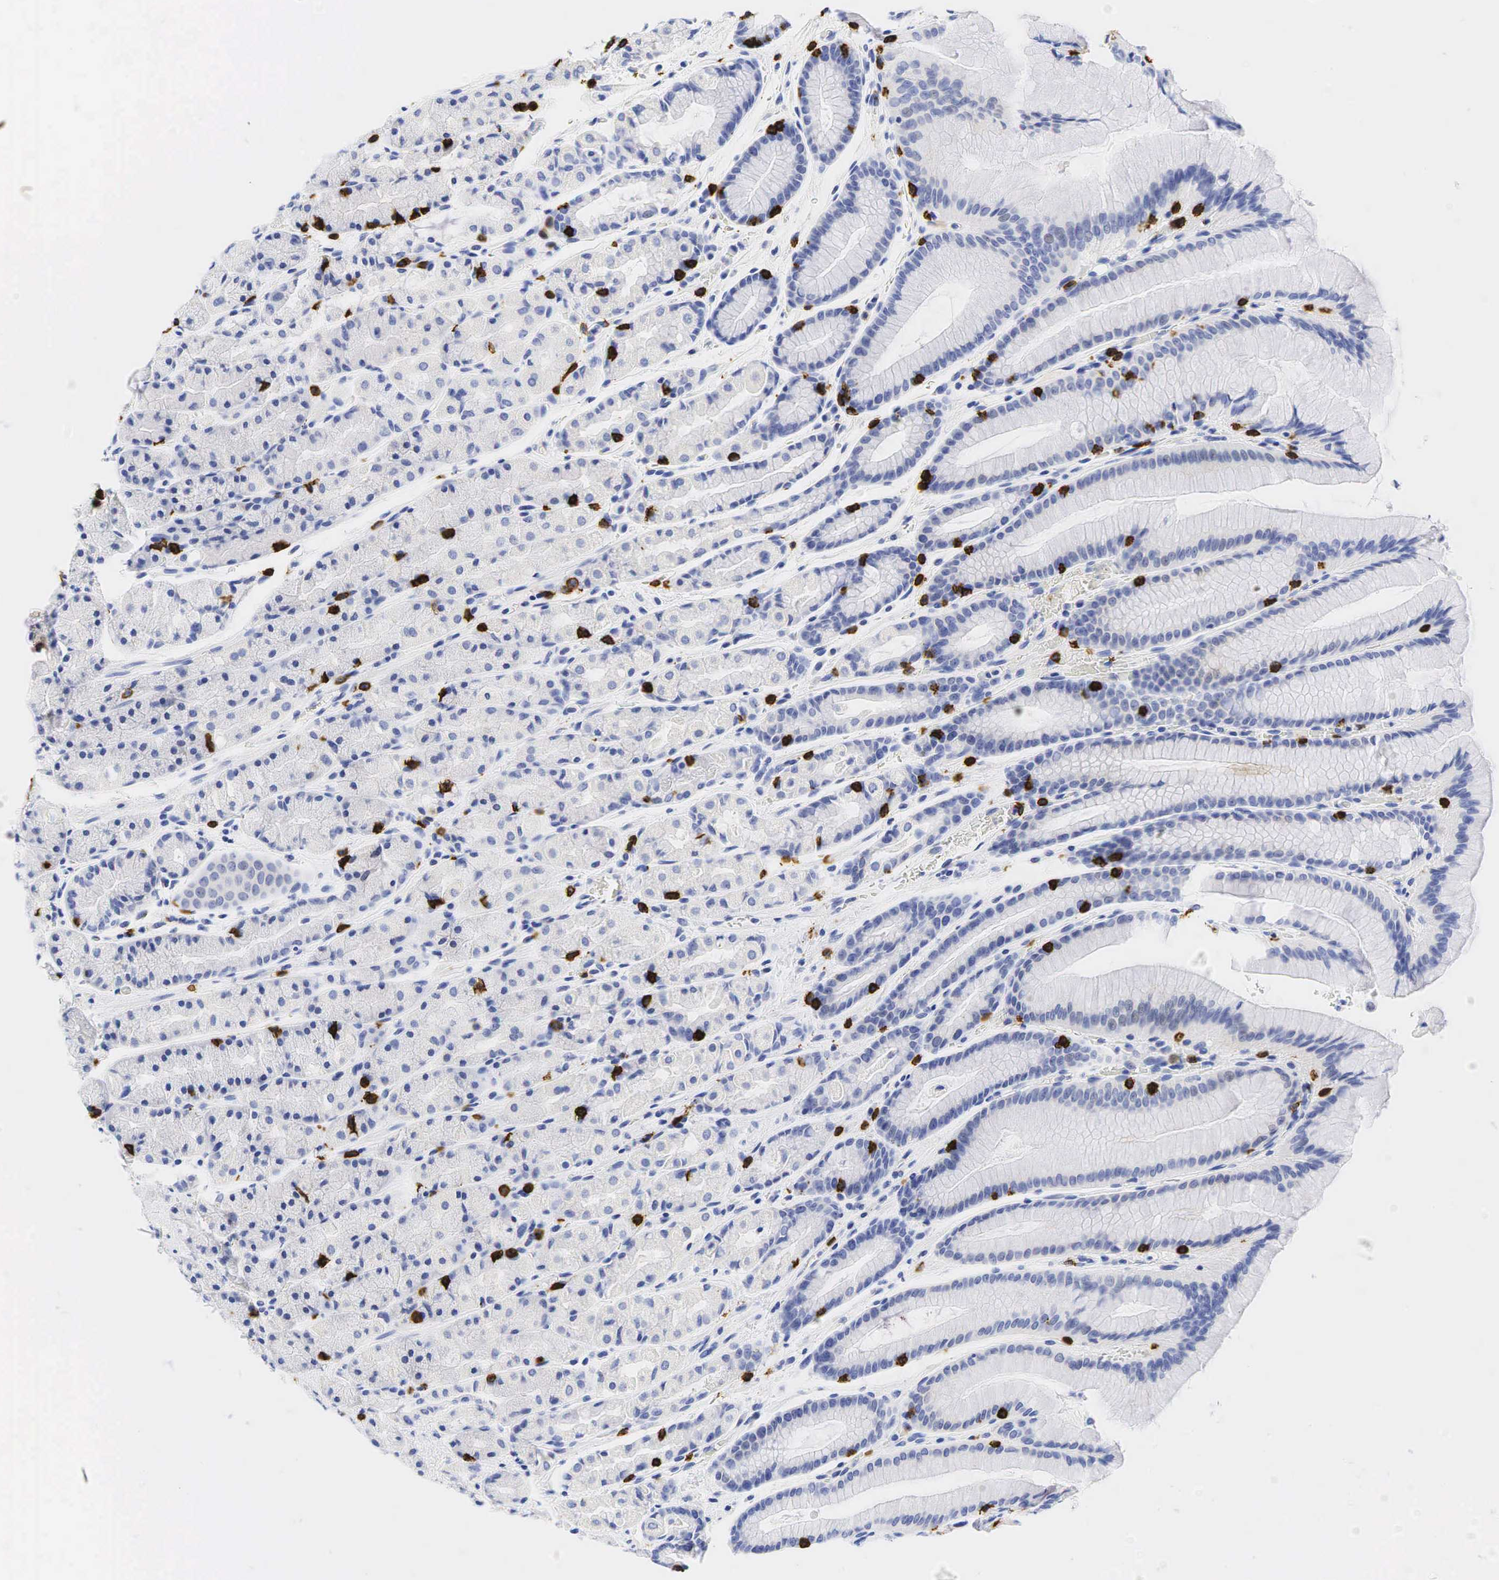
{"staining": {"intensity": "negative", "quantity": "none", "location": "none"}, "tissue": "stomach", "cell_type": "Glandular cells", "image_type": "normal", "snomed": [{"axis": "morphology", "description": "Normal tissue, NOS"}, {"axis": "topography", "description": "Stomach, upper"}], "caption": "This photomicrograph is of benign stomach stained with immunohistochemistry (IHC) to label a protein in brown with the nuclei are counter-stained blue. There is no positivity in glandular cells. (DAB (3,3'-diaminobenzidine) IHC visualized using brightfield microscopy, high magnification).", "gene": "CD8A", "patient": {"sex": "male", "age": 72}}